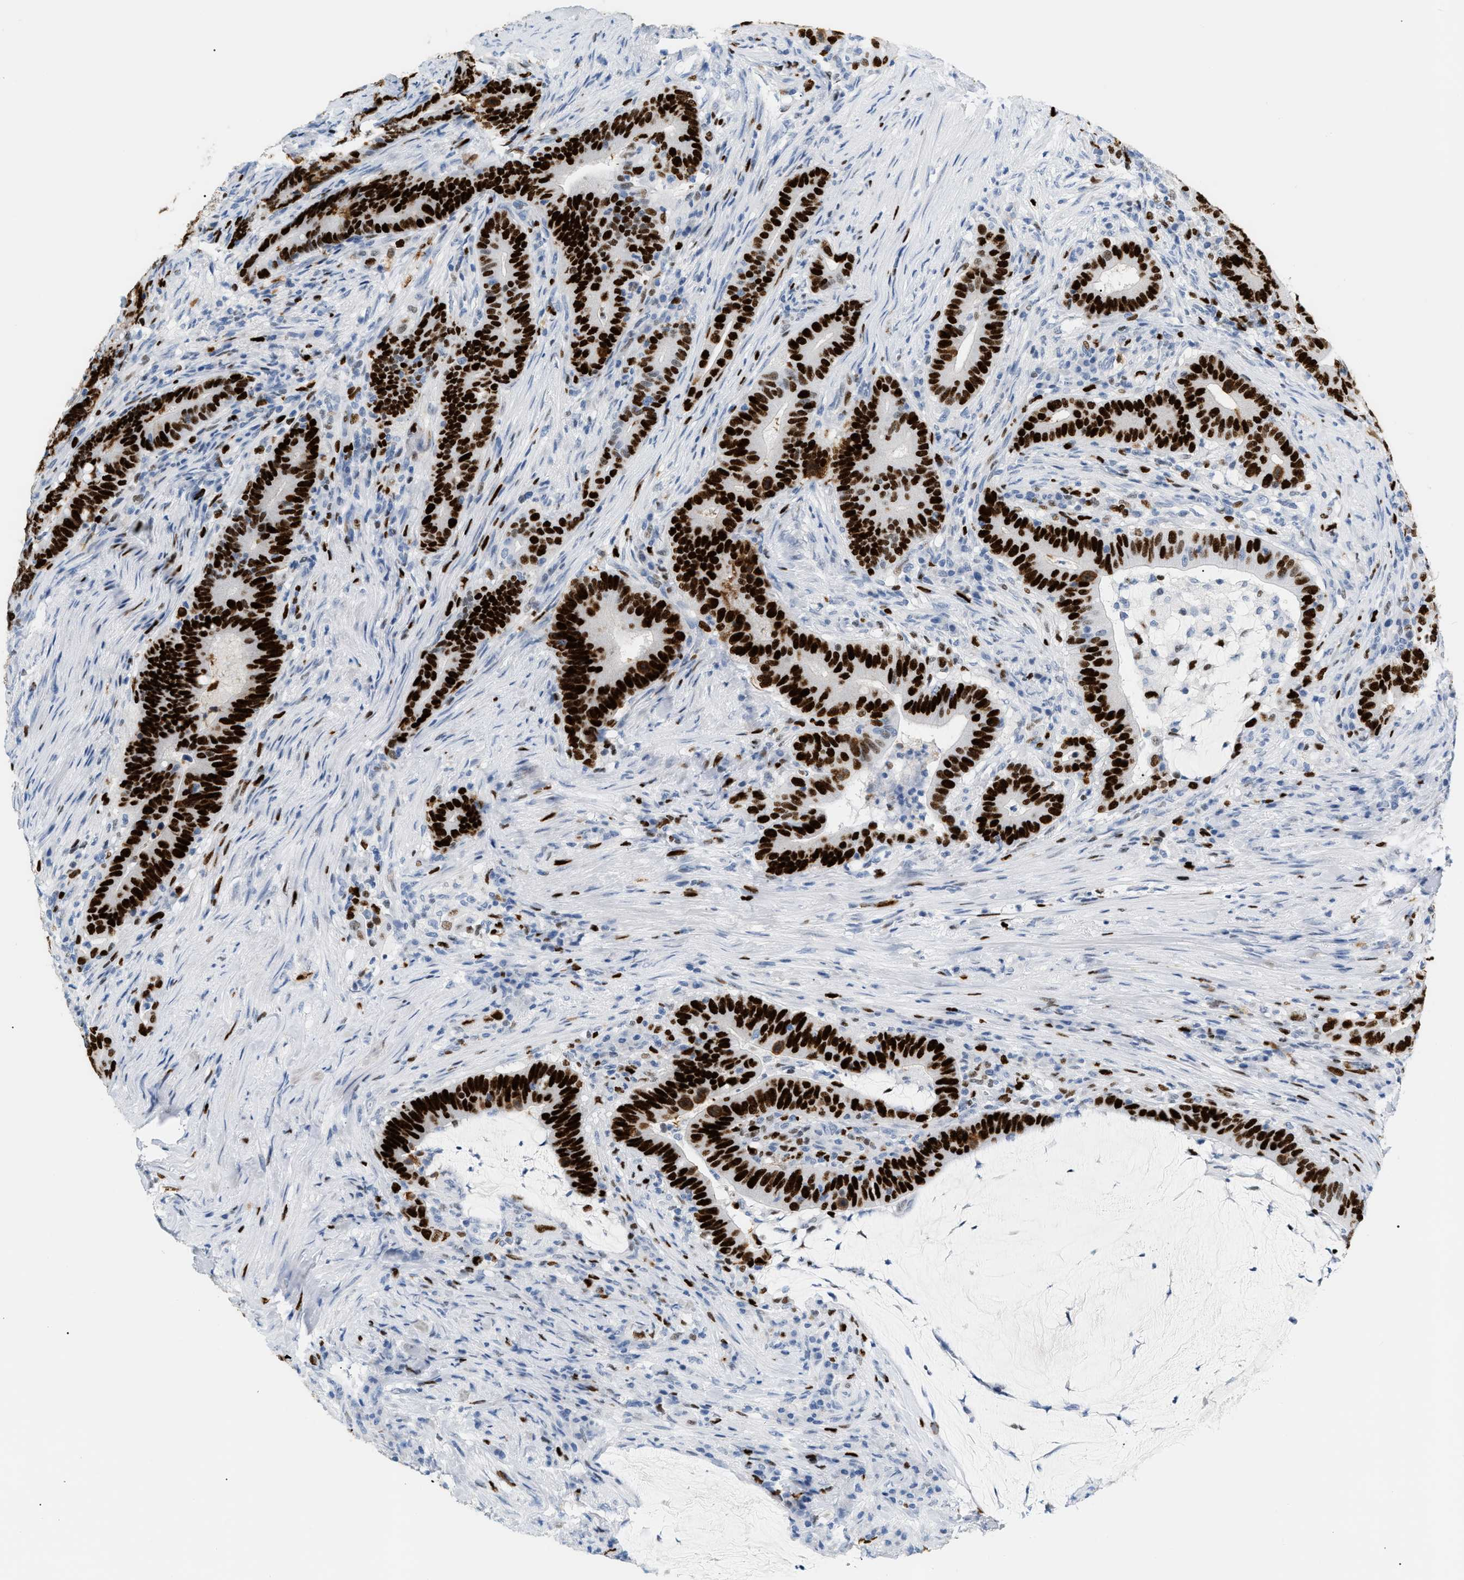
{"staining": {"intensity": "strong", "quantity": ">75%", "location": "nuclear"}, "tissue": "colorectal cancer", "cell_type": "Tumor cells", "image_type": "cancer", "snomed": [{"axis": "morphology", "description": "Normal tissue, NOS"}, {"axis": "morphology", "description": "Adenocarcinoma, NOS"}, {"axis": "topography", "description": "Colon"}], "caption": "Colorectal cancer was stained to show a protein in brown. There is high levels of strong nuclear expression in approximately >75% of tumor cells.", "gene": "MCM7", "patient": {"sex": "female", "age": 66}}